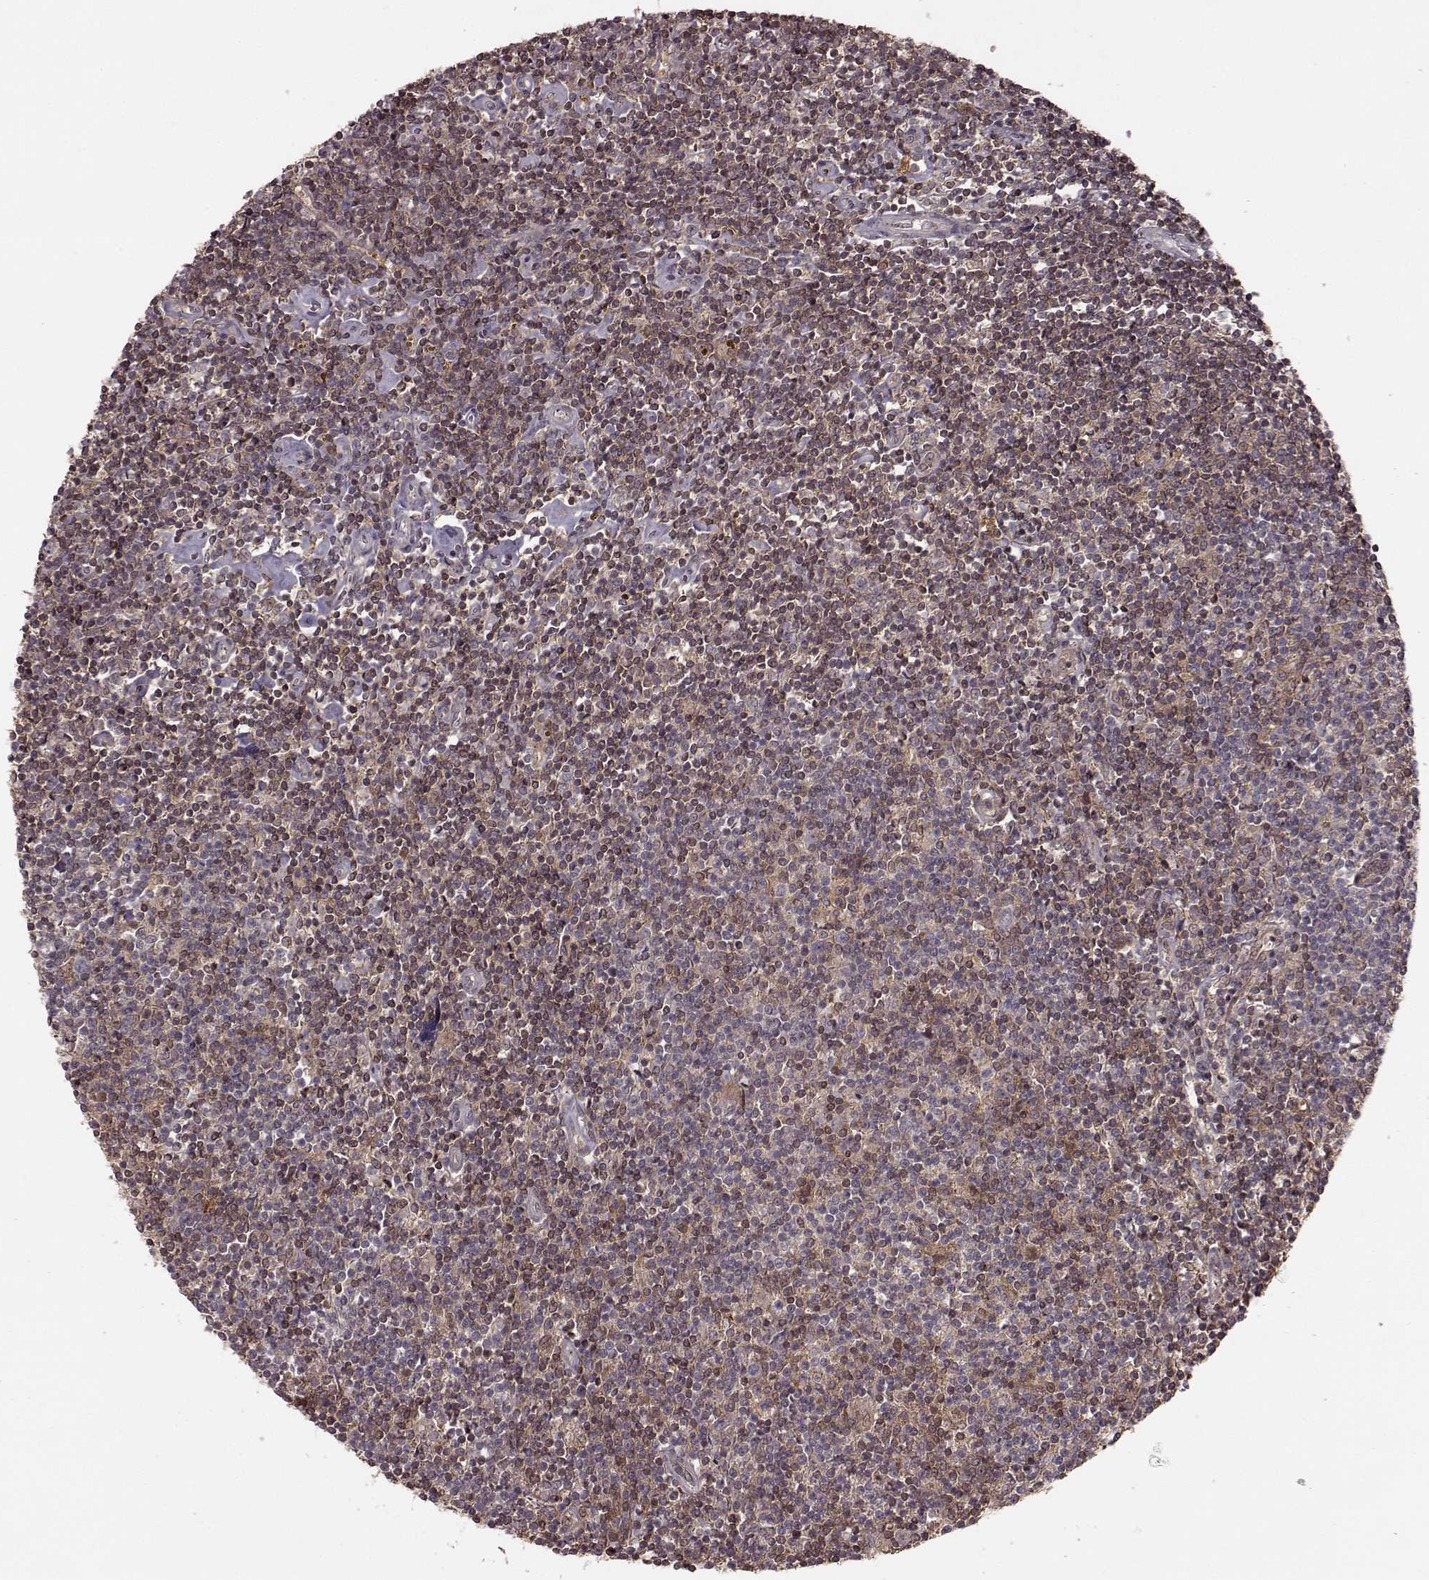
{"staining": {"intensity": "weak", "quantity": "<25%", "location": "cytoplasmic/membranous"}, "tissue": "lymphoma", "cell_type": "Tumor cells", "image_type": "cancer", "snomed": [{"axis": "morphology", "description": "Hodgkin's disease, NOS"}, {"axis": "topography", "description": "Lymph node"}], "caption": "DAB (3,3'-diaminobenzidine) immunohistochemical staining of Hodgkin's disease shows no significant staining in tumor cells.", "gene": "GSS", "patient": {"sex": "male", "age": 40}}